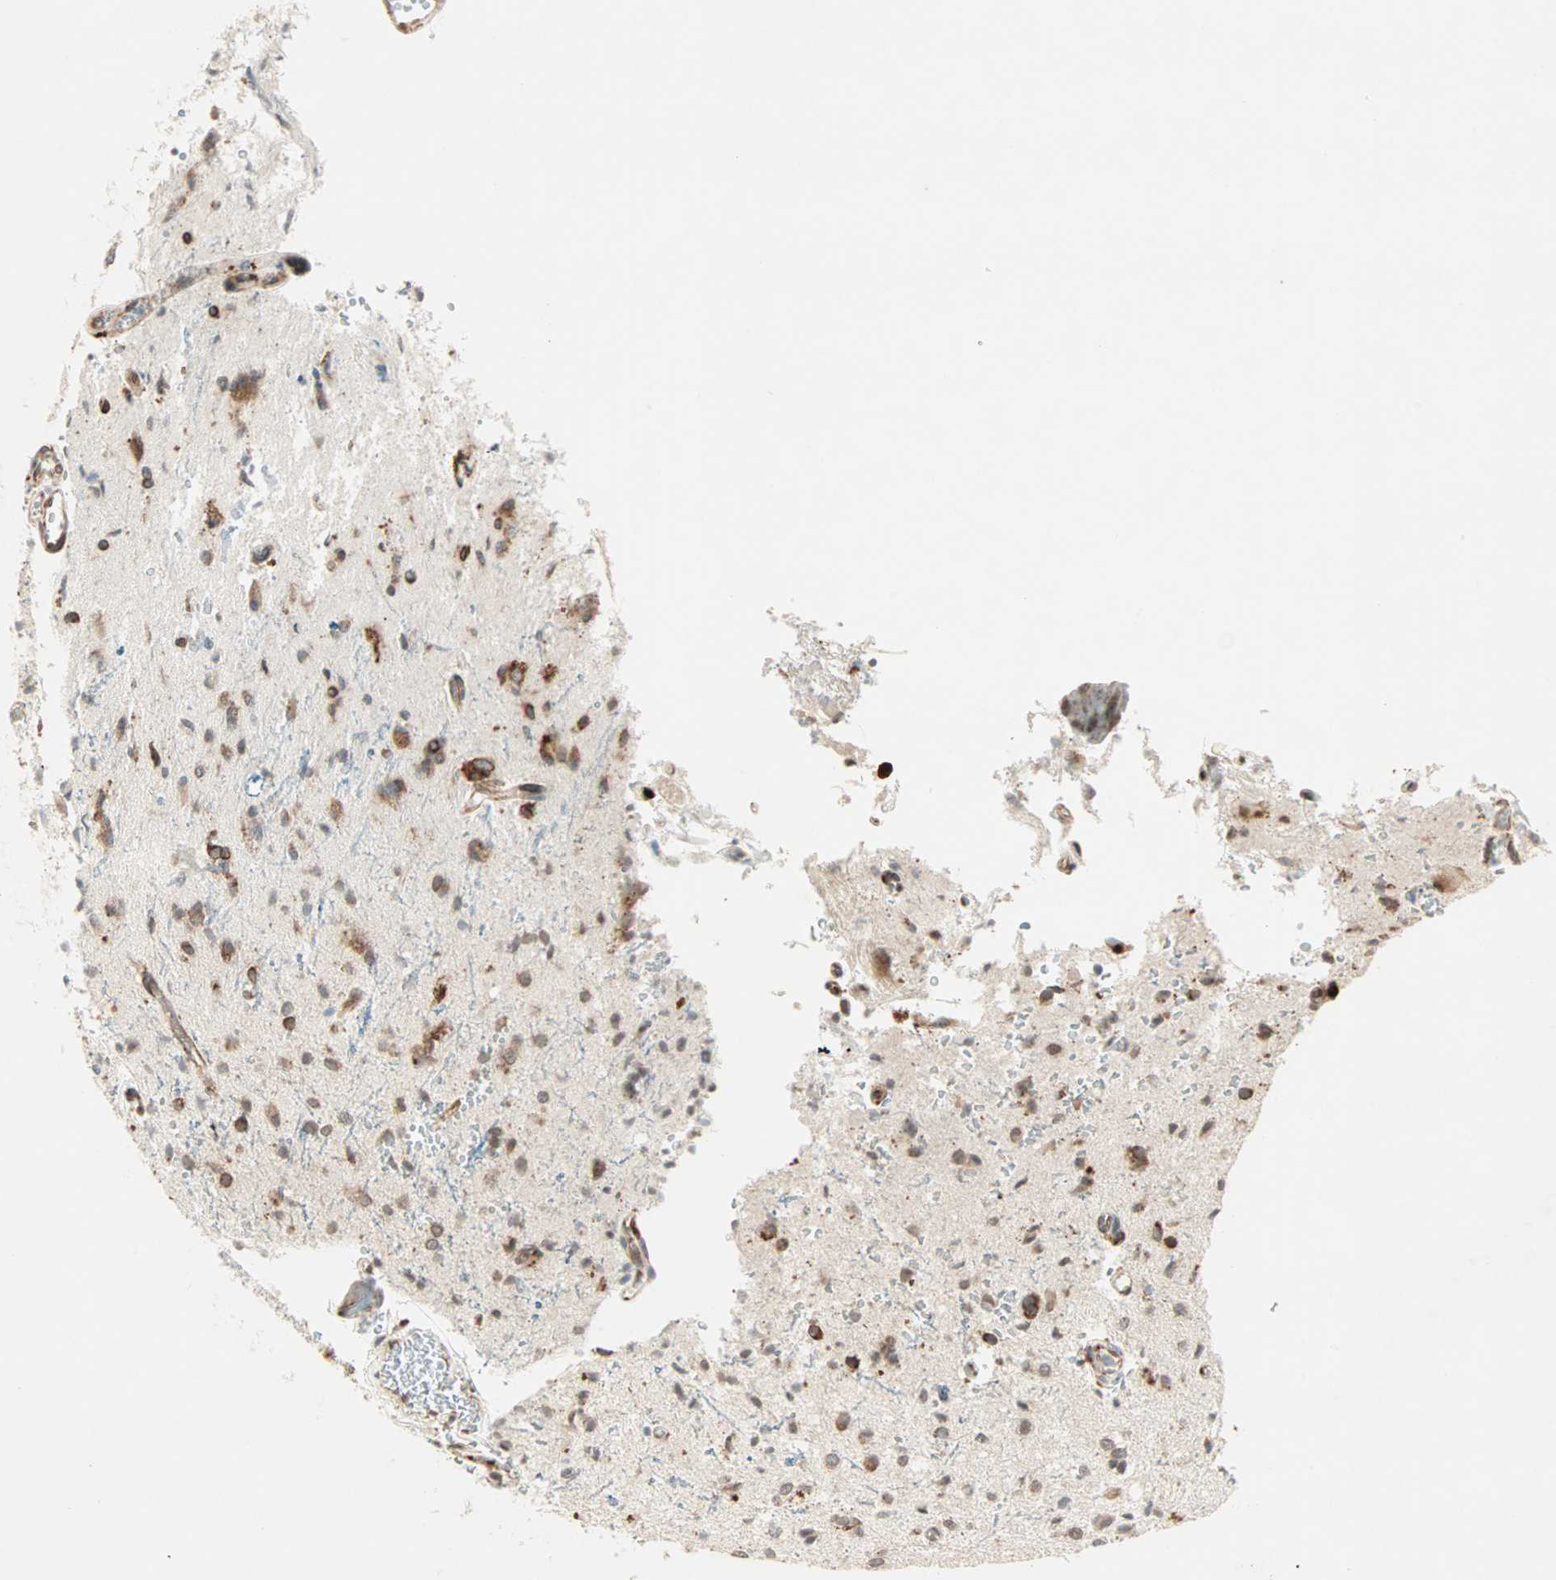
{"staining": {"intensity": "moderate", "quantity": ">75%", "location": "cytoplasmic/membranous"}, "tissue": "glioma", "cell_type": "Tumor cells", "image_type": "cancer", "snomed": [{"axis": "morphology", "description": "Glioma, malignant, High grade"}, {"axis": "topography", "description": "Brain"}], "caption": "An image of human glioma stained for a protein displays moderate cytoplasmic/membranous brown staining in tumor cells.", "gene": "ZNF37A", "patient": {"sex": "male", "age": 47}}